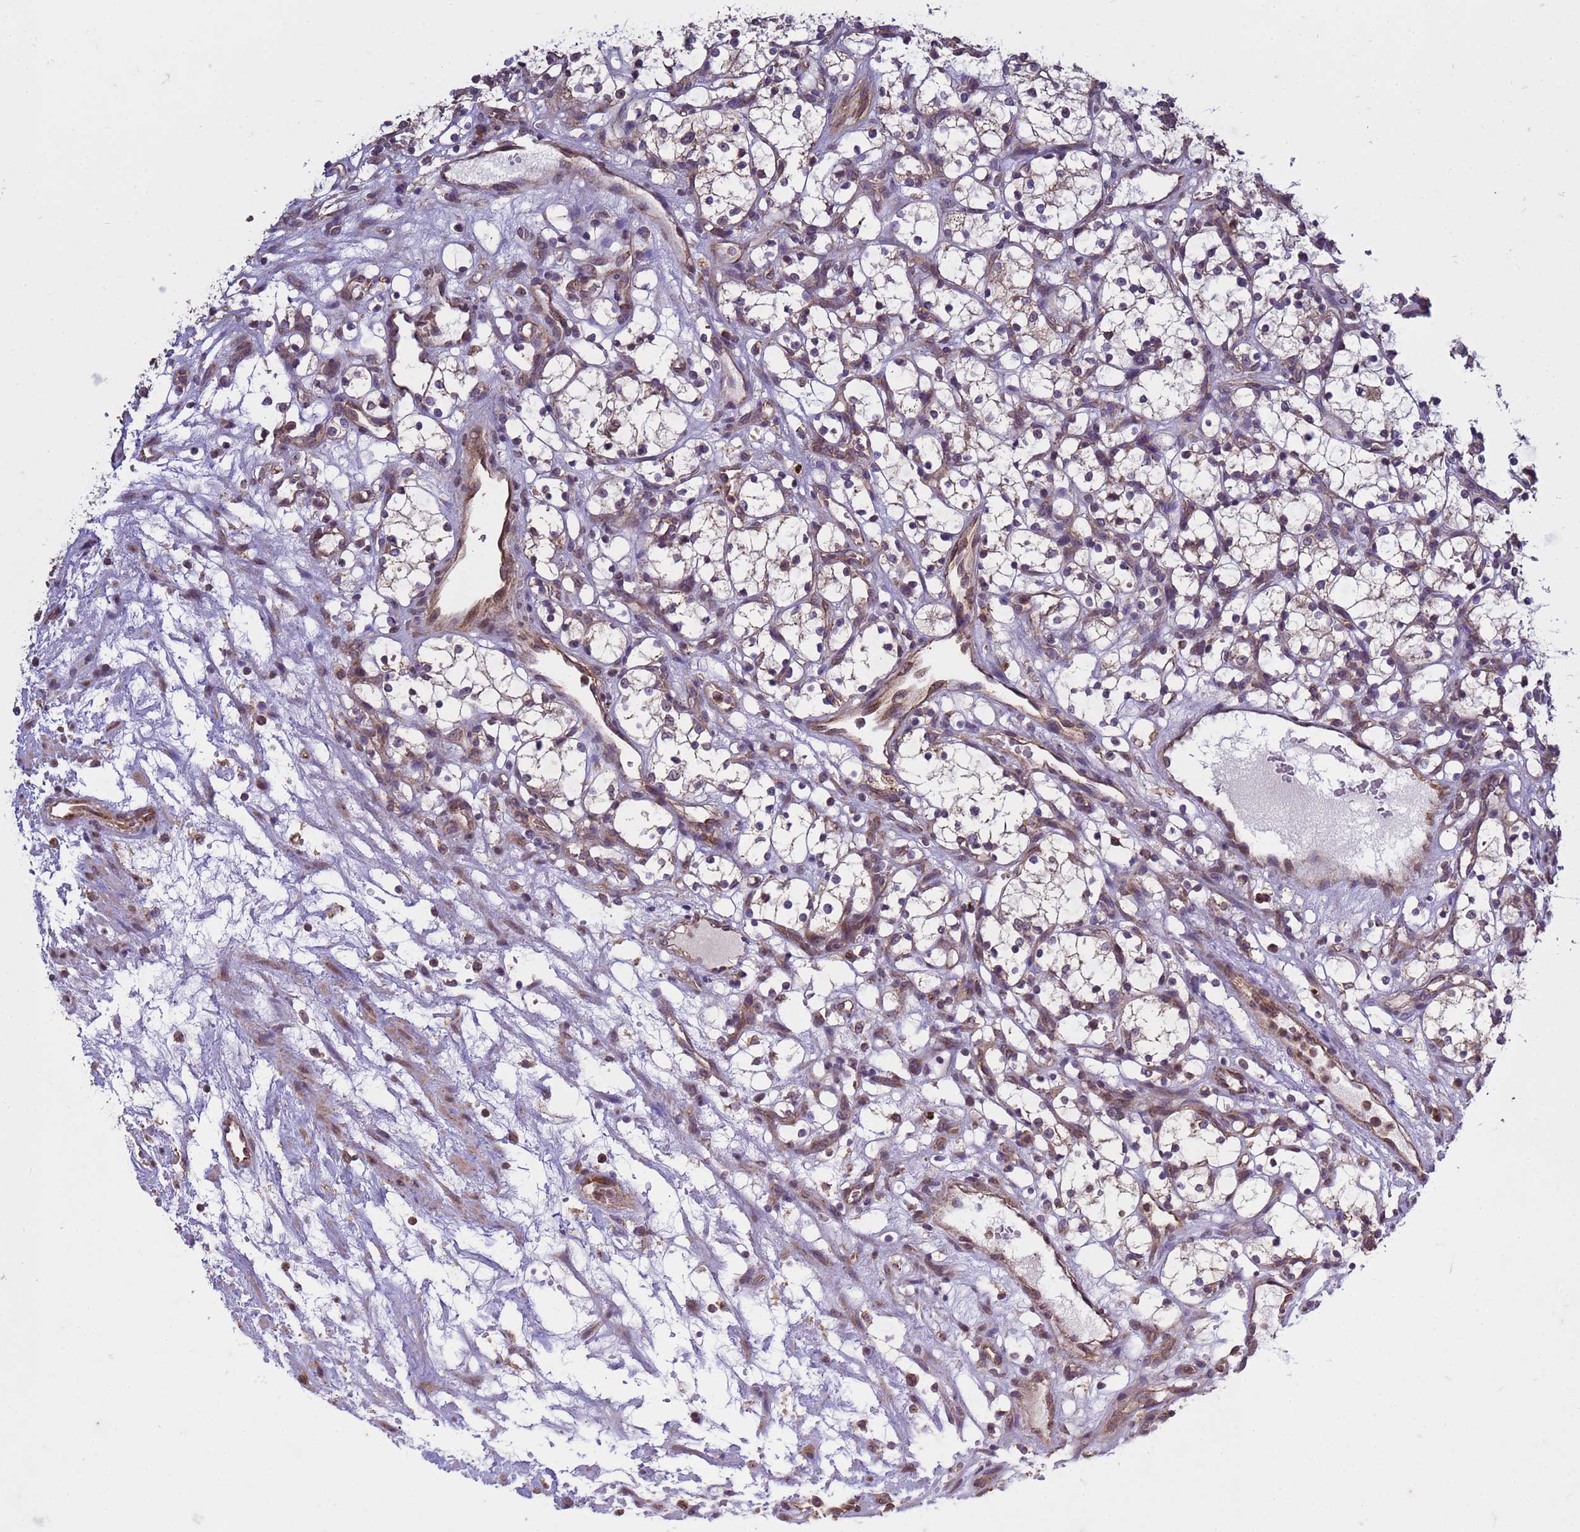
{"staining": {"intensity": "moderate", "quantity": "<25%", "location": "cytoplasmic/membranous"}, "tissue": "renal cancer", "cell_type": "Tumor cells", "image_type": "cancer", "snomed": [{"axis": "morphology", "description": "Adenocarcinoma, NOS"}, {"axis": "topography", "description": "Kidney"}], "caption": "Adenocarcinoma (renal) stained with immunohistochemistry (IHC) demonstrates moderate cytoplasmic/membranous expression in approximately <25% of tumor cells.", "gene": "P2RX7", "patient": {"sex": "female", "age": 69}}